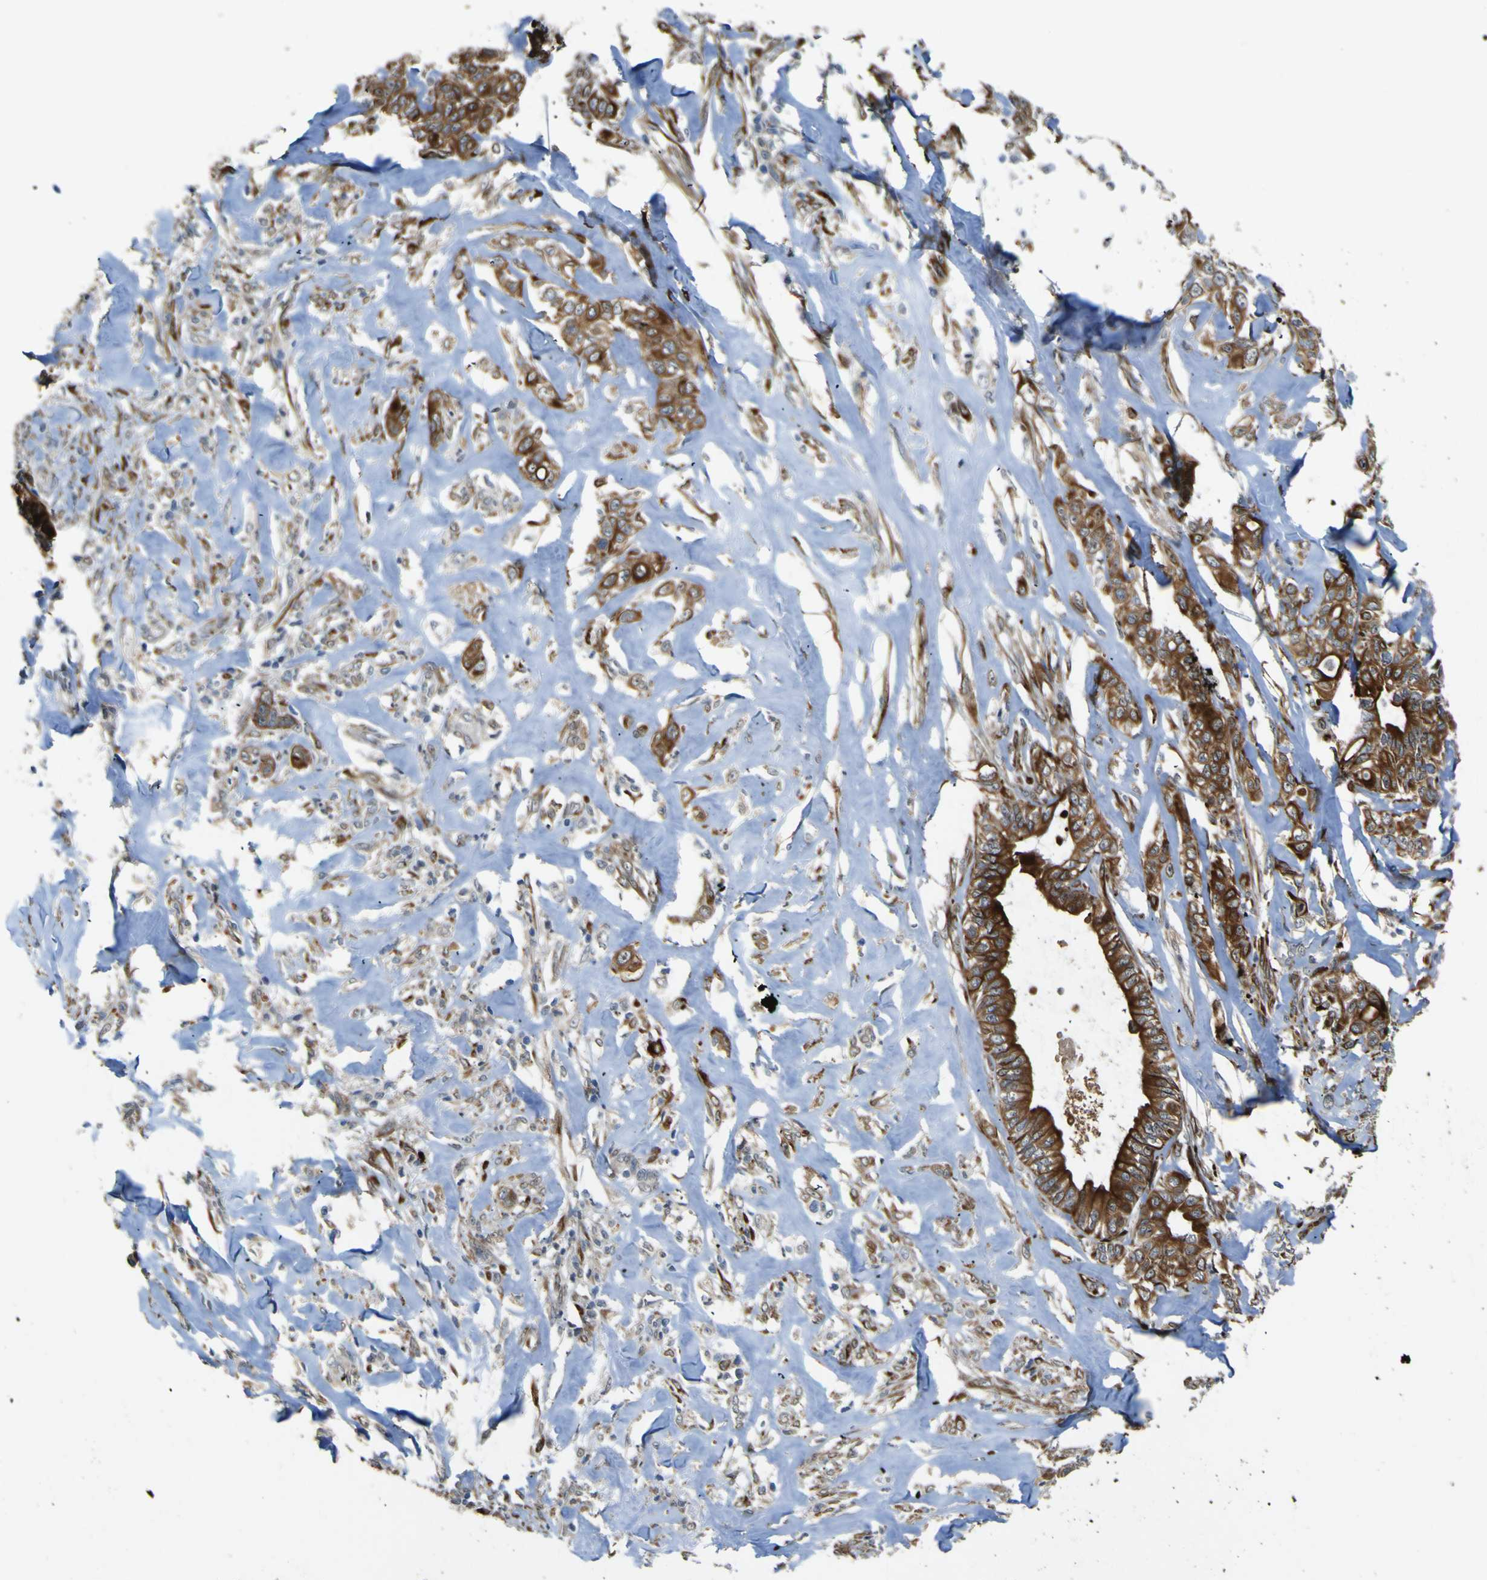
{"staining": {"intensity": "strong", "quantity": ">75%", "location": "cytoplasmic/membranous"}, "tissue": "liver cancer", "cell_type": "Tumor cells", "image_type": "cancer", "snomed": [{"axis": "morphology", "description": "Cholangiocarcinoma"}, {"axis": "topography", "description": "Liver"}], "caption": "Immunohistochemical staining of human liver cancer (cholangiocarcinoma) displays strong cytoplasmic/membranous protein positivity in approximately >75% of tumor cells. Using DAB (brown) and hematoxylin (blue) stains, captured at high magnification using brightfield microscopy.", "gene": "LBHD1", "patient": {"sex": "female", "age": 67}}